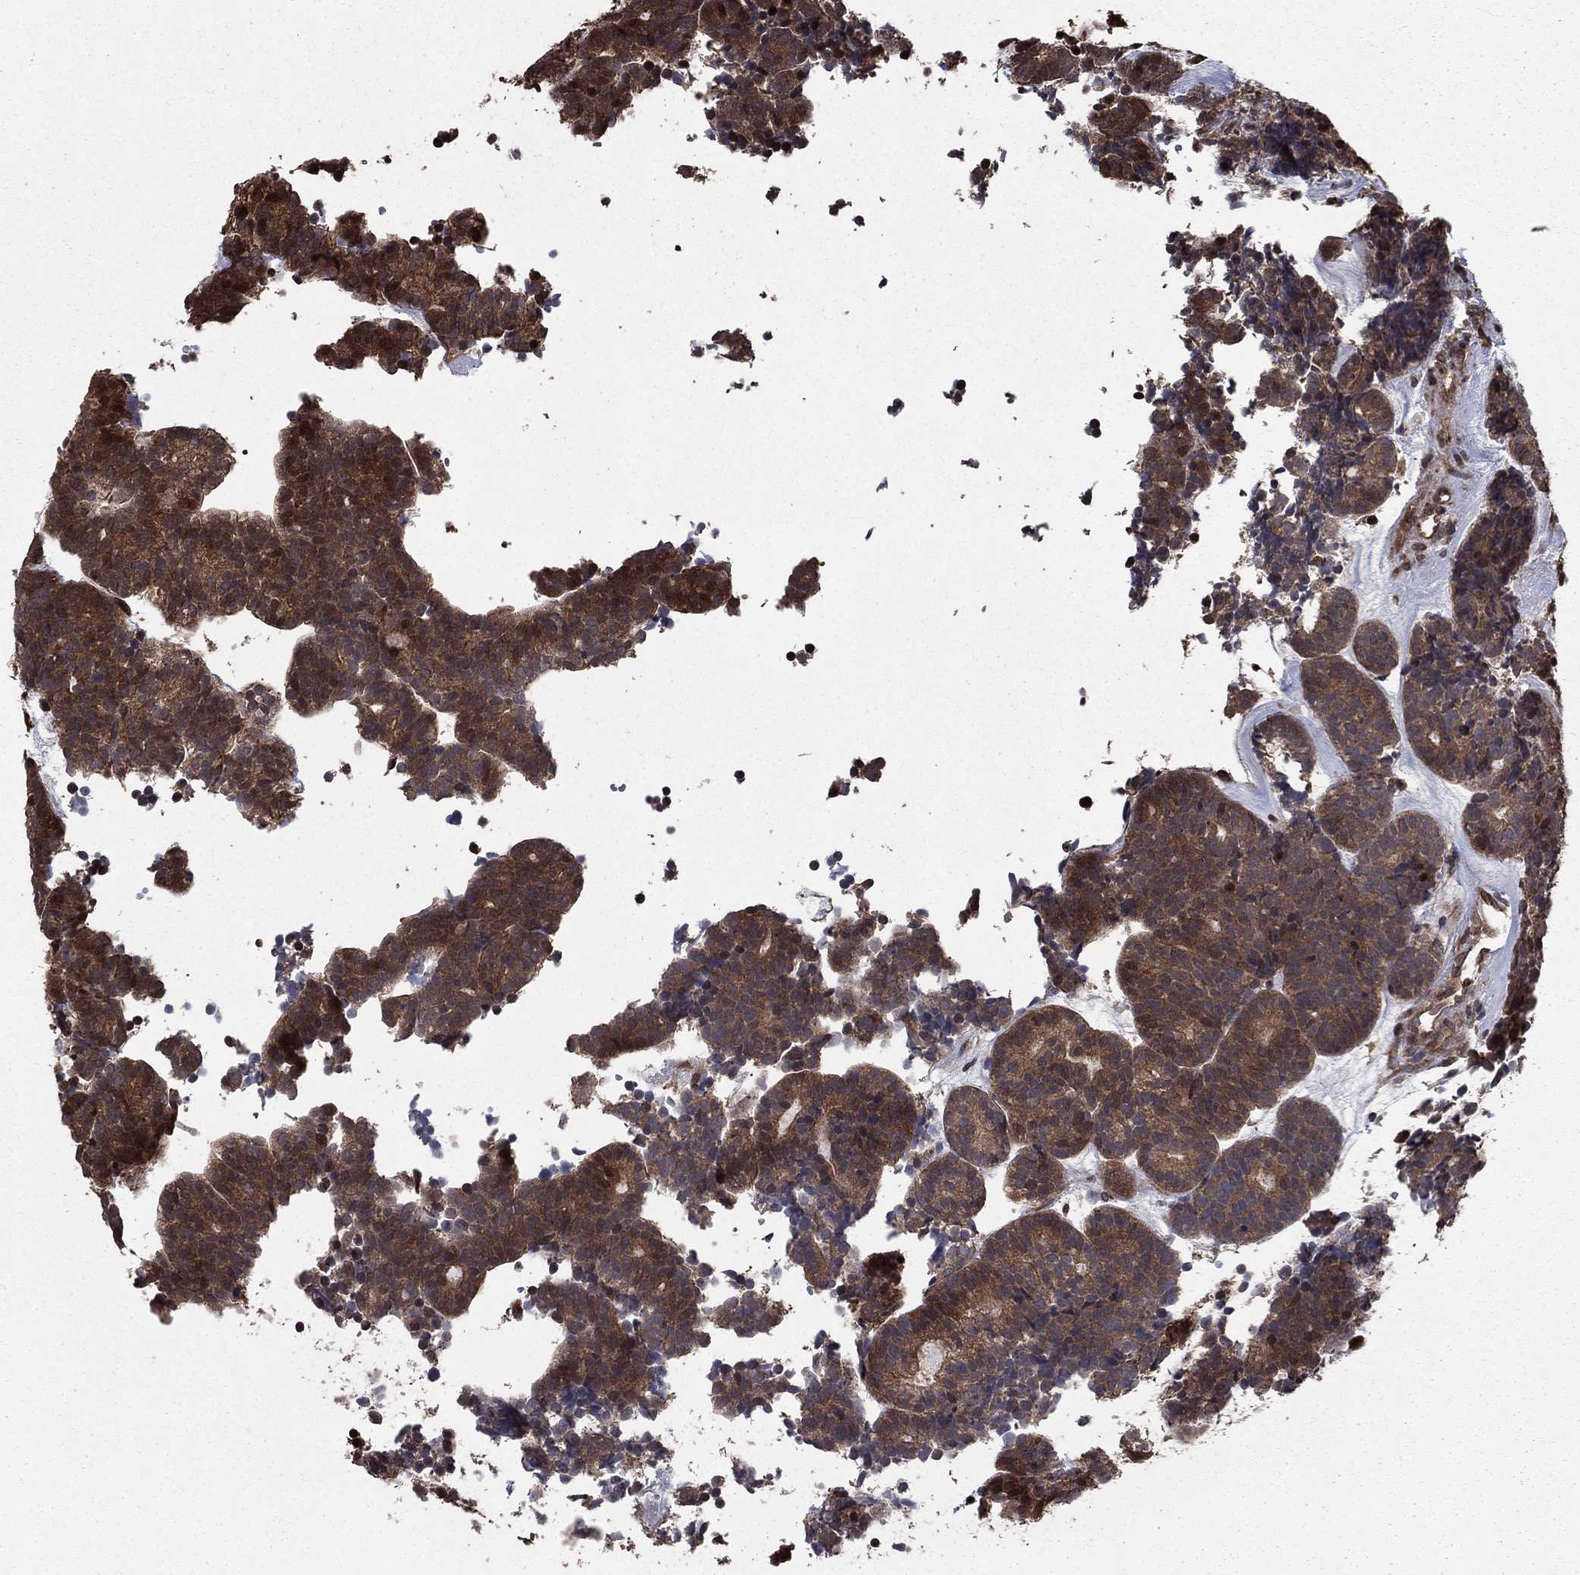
{"staining": {"intensity": "weak", "quantity": "25%-75%", "location": "cytoplasmic/membranous"}, "tissue": "head and neck cancer", "cell_type": "Tumor cells", "image_type": "cancer", "snomed": [{"axis": "morphology", "description": "Adenocarcinoma, NOS"}, {"axis": "topography", "description": "Head-Neck"}], "caption": "DAB immunohistochemical staining of human head and neck cancer (adenocarcinoma) reveals weak cytoplasmic/membranous protein expression in approximately 25%-75% of tumor cells. The protein is stained brown, and the nuclei are stained in blue (DAB IHC with brightfield microscopy, high magnification).", "gene": "GYG1", "patient": {"sex": "female", "age": 81}}